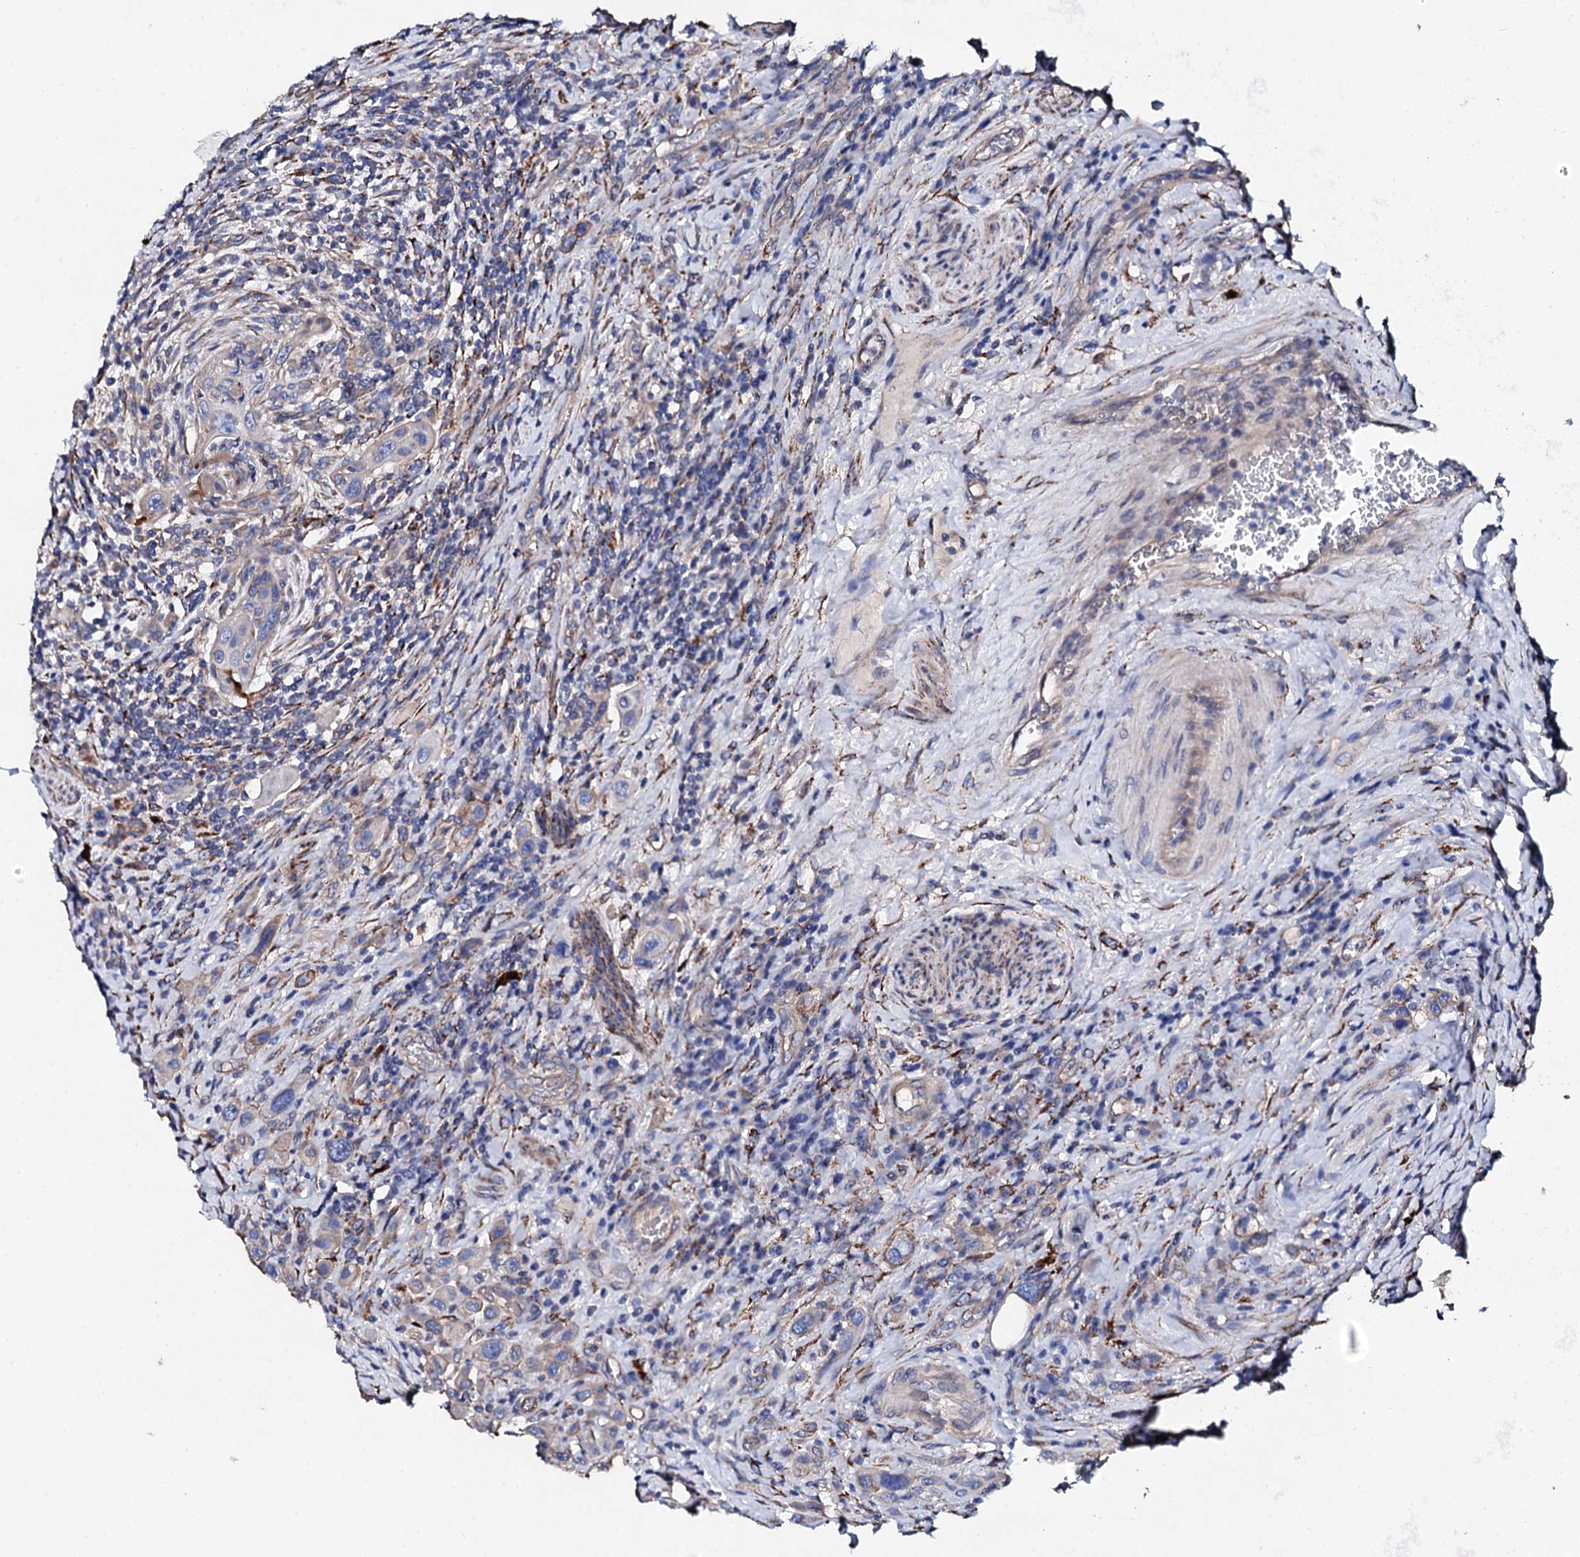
{"staining": {"intensity": "negative", "quantity": "none", "location": "none"}, "tissue": "urothelial cancer", "cell_type": "Tumor cells", "image_type": "cancer", "snomed": [{"axis": "morphology", "description": "Urothelial carcinoma, High grade"}, {"axis": "topography", "description": "Urinary bladder"}], "caption": "Immunohistochemical staining of urothelial cancer exhibits no significant positivity in tumor cells.", "gene": "KLHL32", "patient": {"sex": "male", "age": 50}}